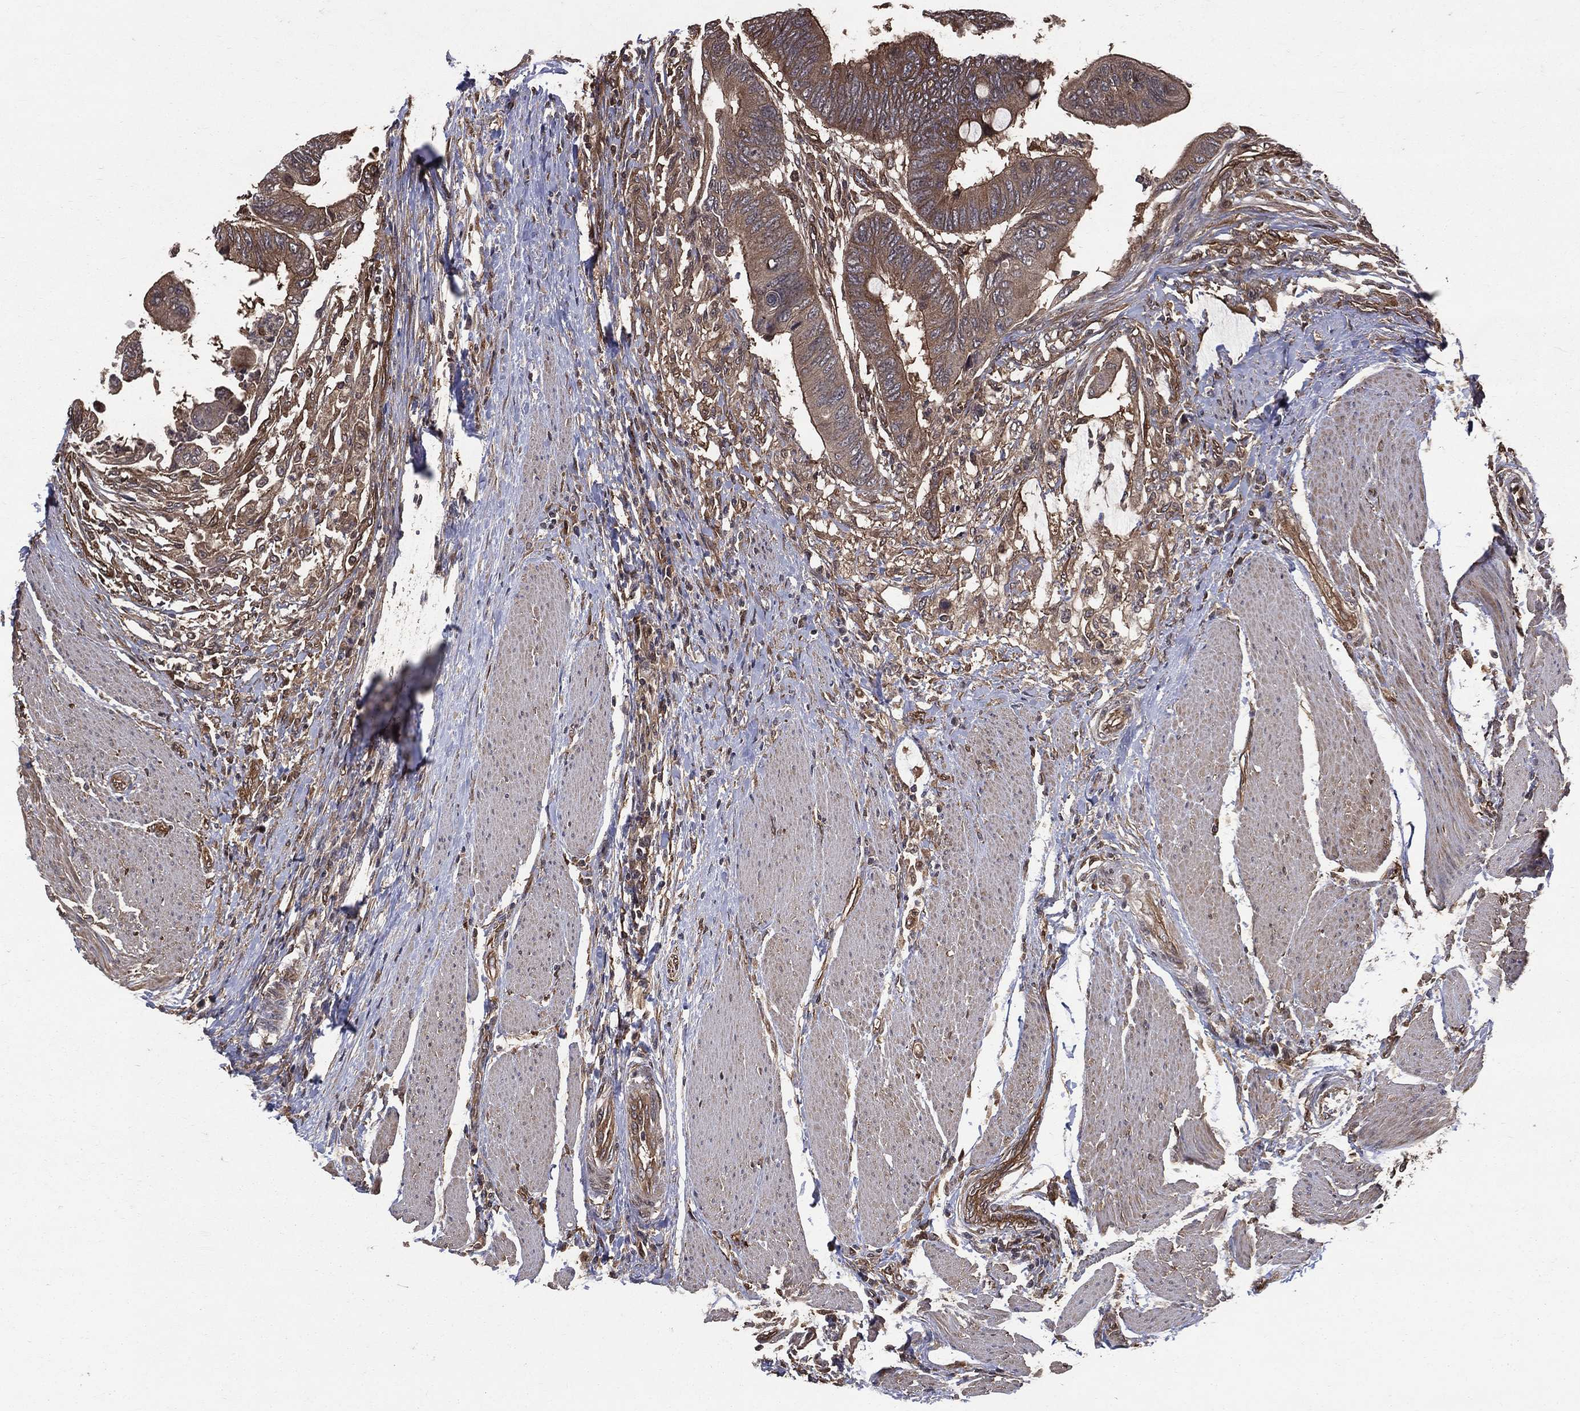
{"staining": {"intensity": "weak", "quantity": ">75%", "location": "cytoplasmic/membranous"}, "tissue": "colorectal cancer", "cell_type": "Tumor cells", "image_type": "cancer", "snomed": [{"axis": "morphology", "description": "Normal tissue, NOS"}, {"axis": "morphology", "description": "Adenocarcinoma, NOS"}, {"axis": "topography", "description": "Rectum"}, {"axis": "topography", "description": "Peripheral nerve tissue"}], "caption": "IHC (DAB (3,3'-diaminobenzidine)) staining of human colorectal cancer reveals weak cytoplasmic/membranous protein expression in approximately >75% of tumor cells.", "gene": "DPYSL2", "patient": {"sex": "male", "age": 92}}